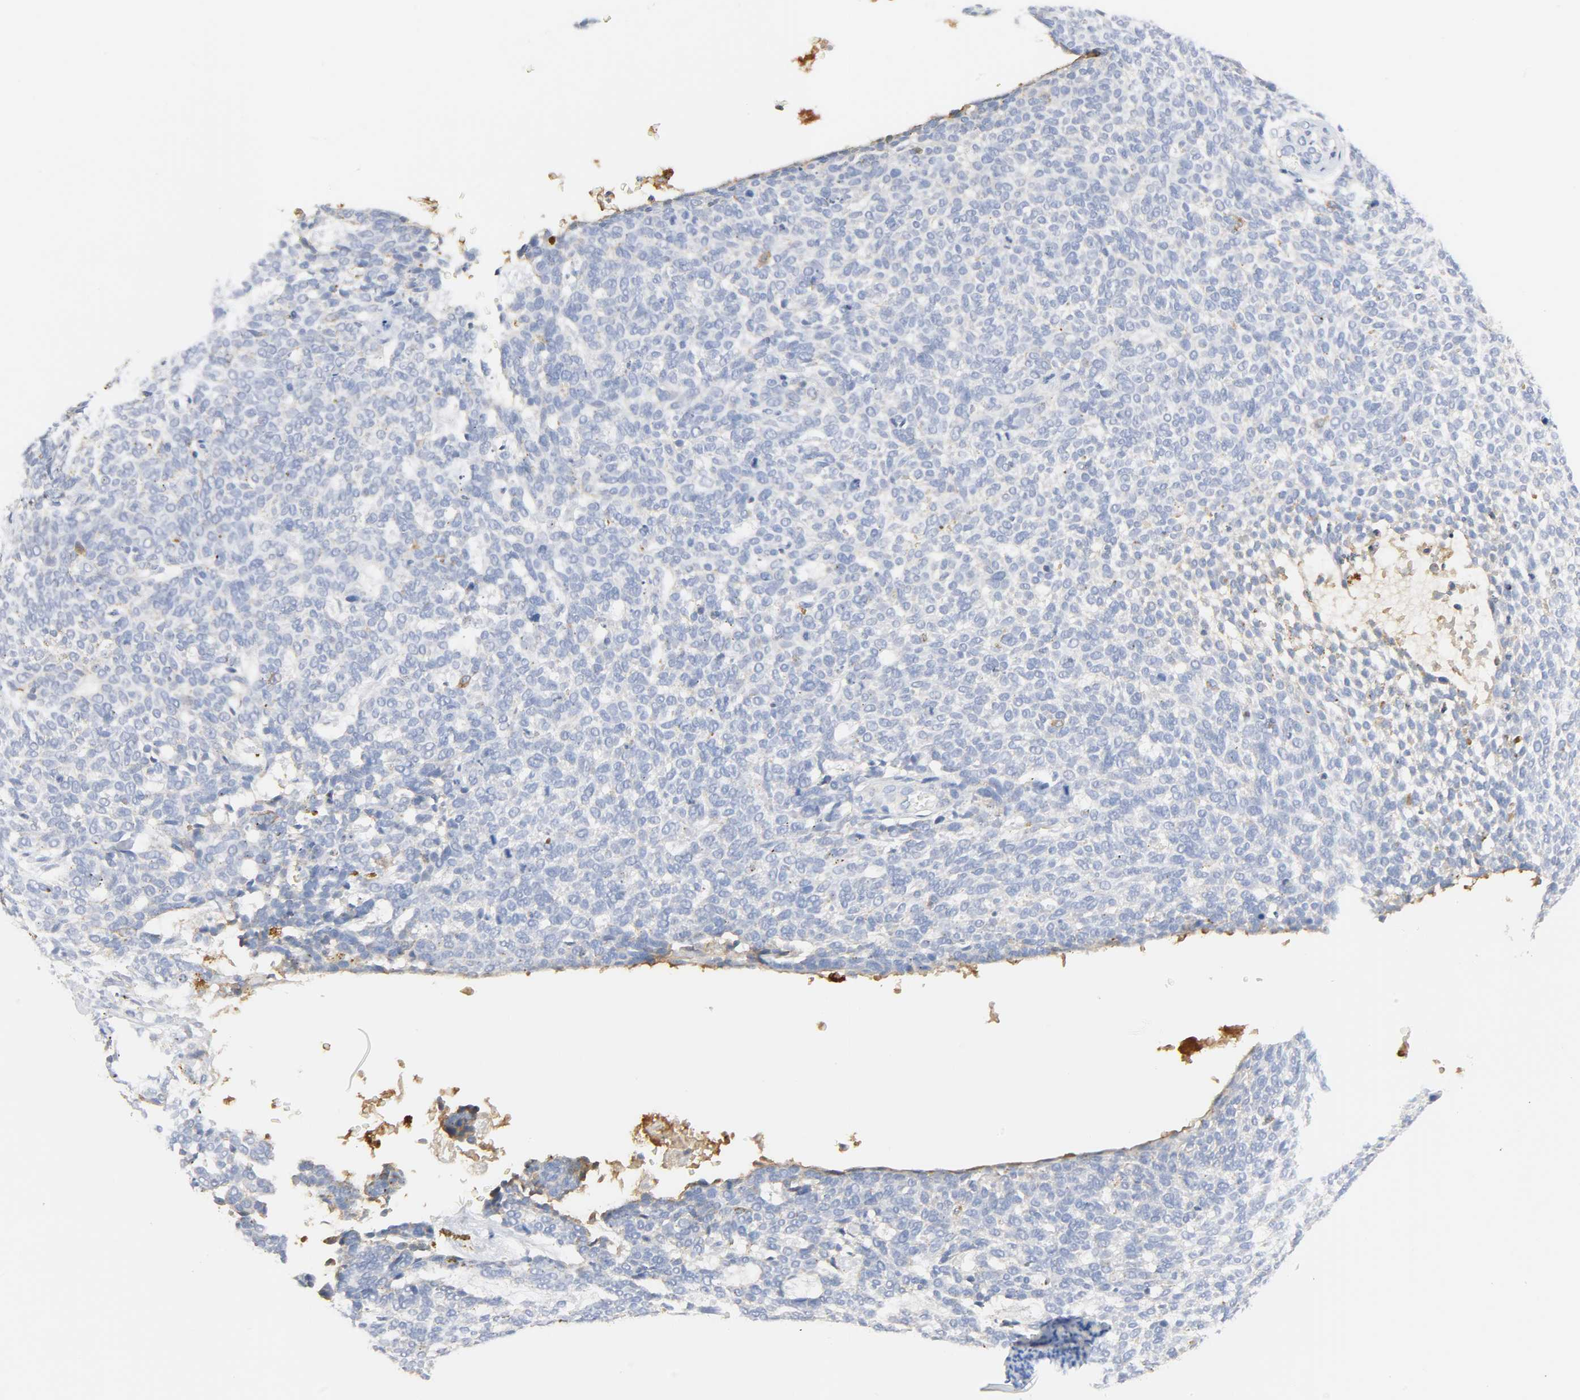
{"staining": {"intensity": "weak", "quantity": "<25%", "location": "cytoplasmic/membranous"}, "tissue": "skin cancer", "cell_type": "Tumor cells", "image_type": "cancer", "snomed": [{"axis": "morphology", "description": "Normal tissue, NOS"}, {"axis": "morphology", "description": "Basal cell carcinoma"}, {"axis": "topography", "description": "Skin"}], "caption": "IHC of human basal cell carcinoma (skin) demonstrates no positivity in tumor cells. (Brightfield microscopy of DAB immunohistochemistry (IHC) at high magnification).", "gene": "MAGEB17", "patient": {"sex": "male", "age": 87}}